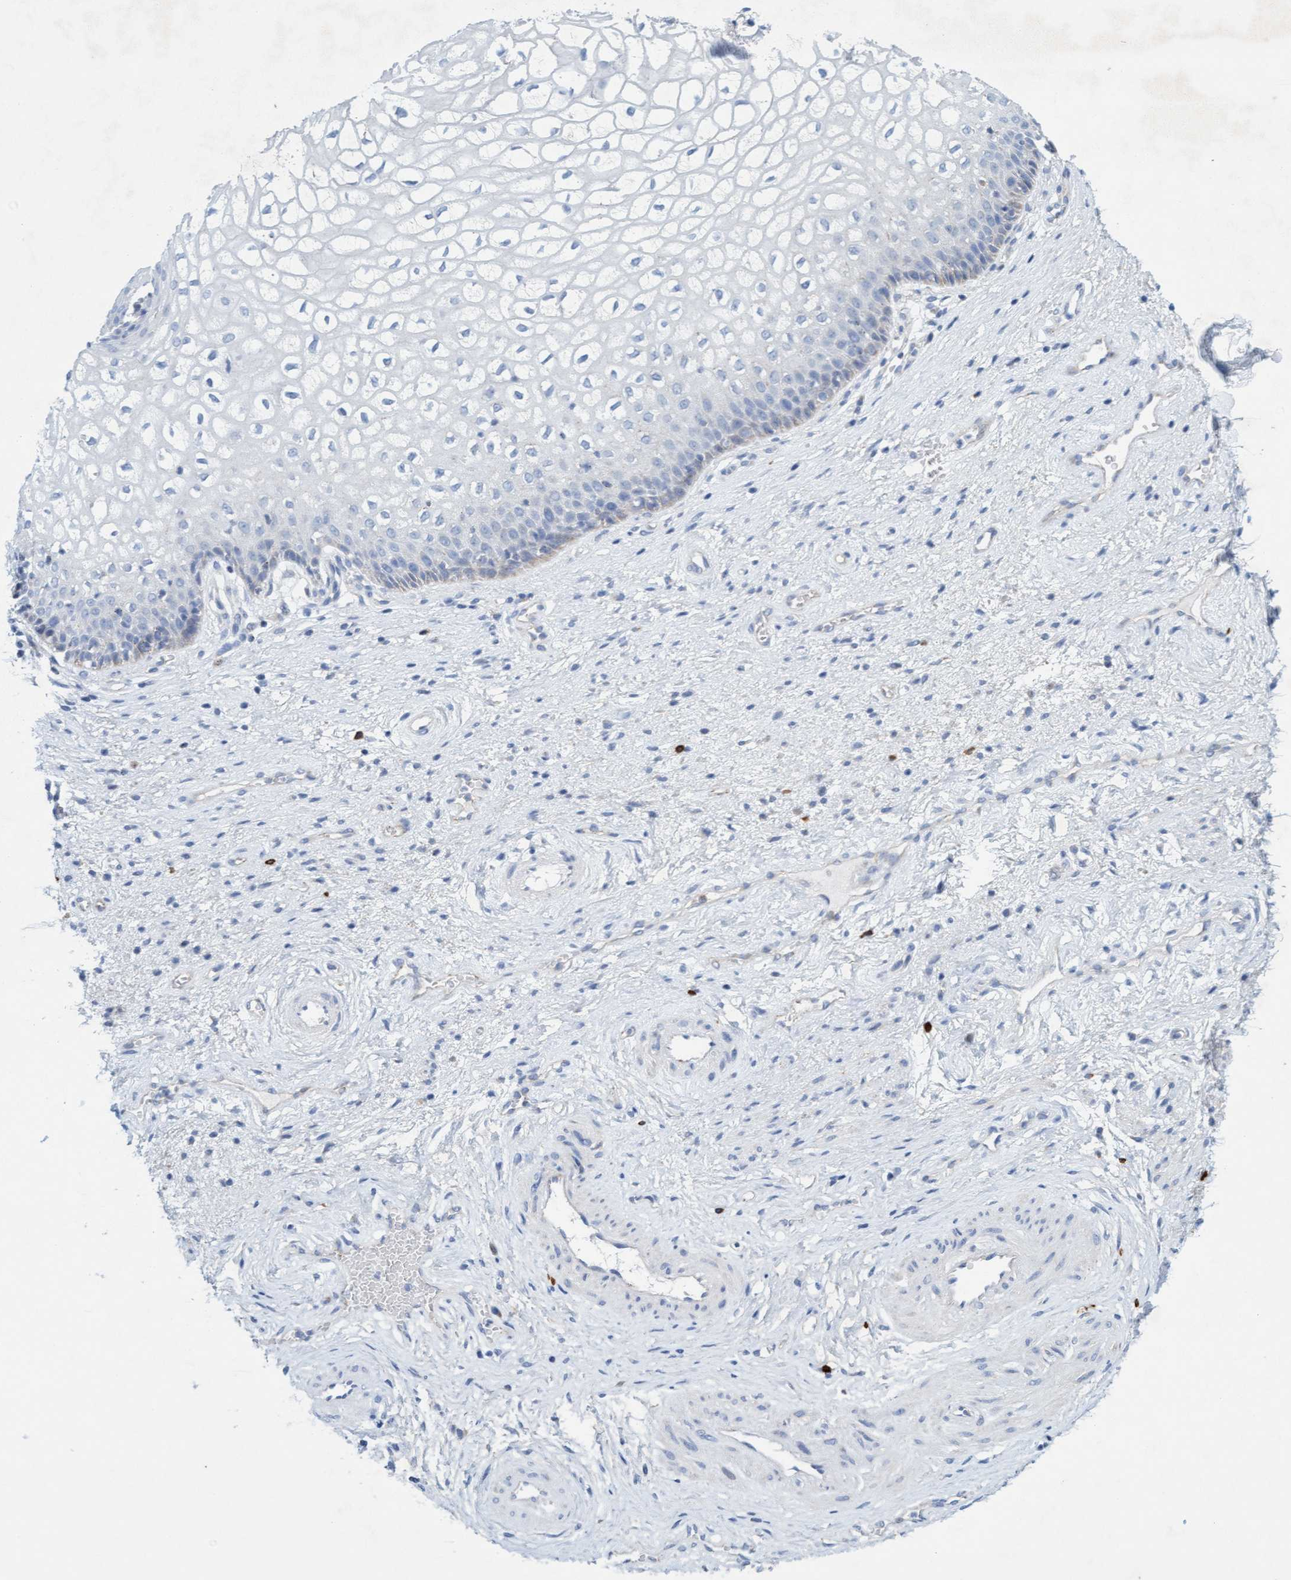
{"staining": {"intensity": "negative", "quantity": "none", "location": "none"}, "tissue": "vagina", "cell_type": "Squamous epithelial cells", "image_type": "normal", "snomed": [{"axis": "morphology", "description": "Normal tissue, NOS"}, {"axis": "topography", "description": "Vagina"}], "caption": "Immunohistochemistry (IHC) image of unremarkable vagina stained for a protein (brown), which demonstrates no staining in squamous epithelial cells. (DAB immunohistochemistry with hematoxylin counter stain).", "gene": "SGSH", "patient": {"sex": "female", "age": 34}}